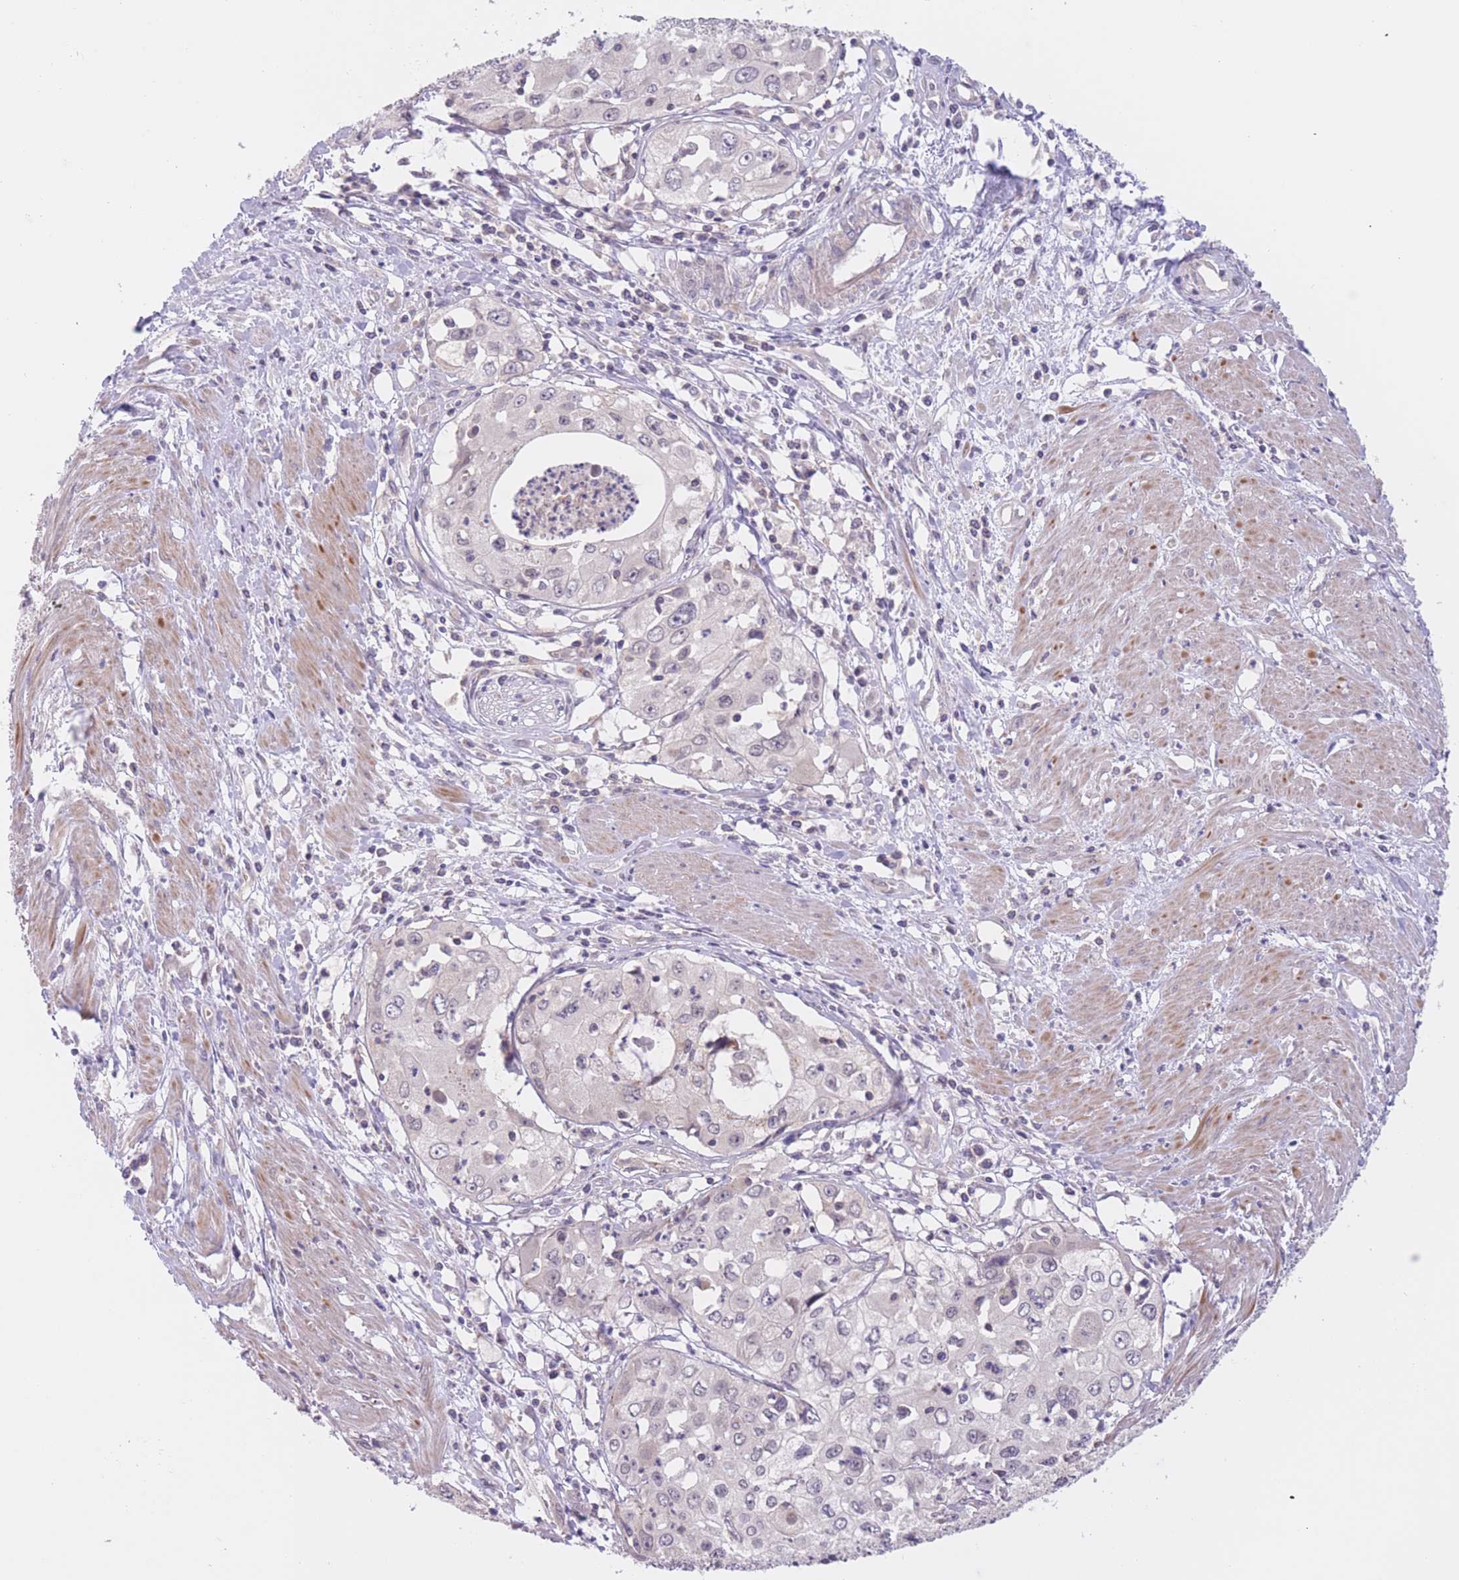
{"staining": {"intensity": "negative", "quantity": "none", "location": "none"}, "tissue": "cervical cancer", "cell_type": "Tumor cells", "image_type": "cancer", "snomed": [{"axis": "morphology", "description": "Squamous cell carcinoma, NOS"}, {"axis": "topography", "description": "Cervix"}], "caption": "DAB immunohistochemical staining of human cervical squamous cell carcinoma demonstrates no significant expression in tumor cells. (DAB (3,3'-diaminobenzidine) immunohistochemistry visualized using brightfield microscopy, high magnification).", "gene": "FUT5", "patient": {"sex": "female", "age": 31}}